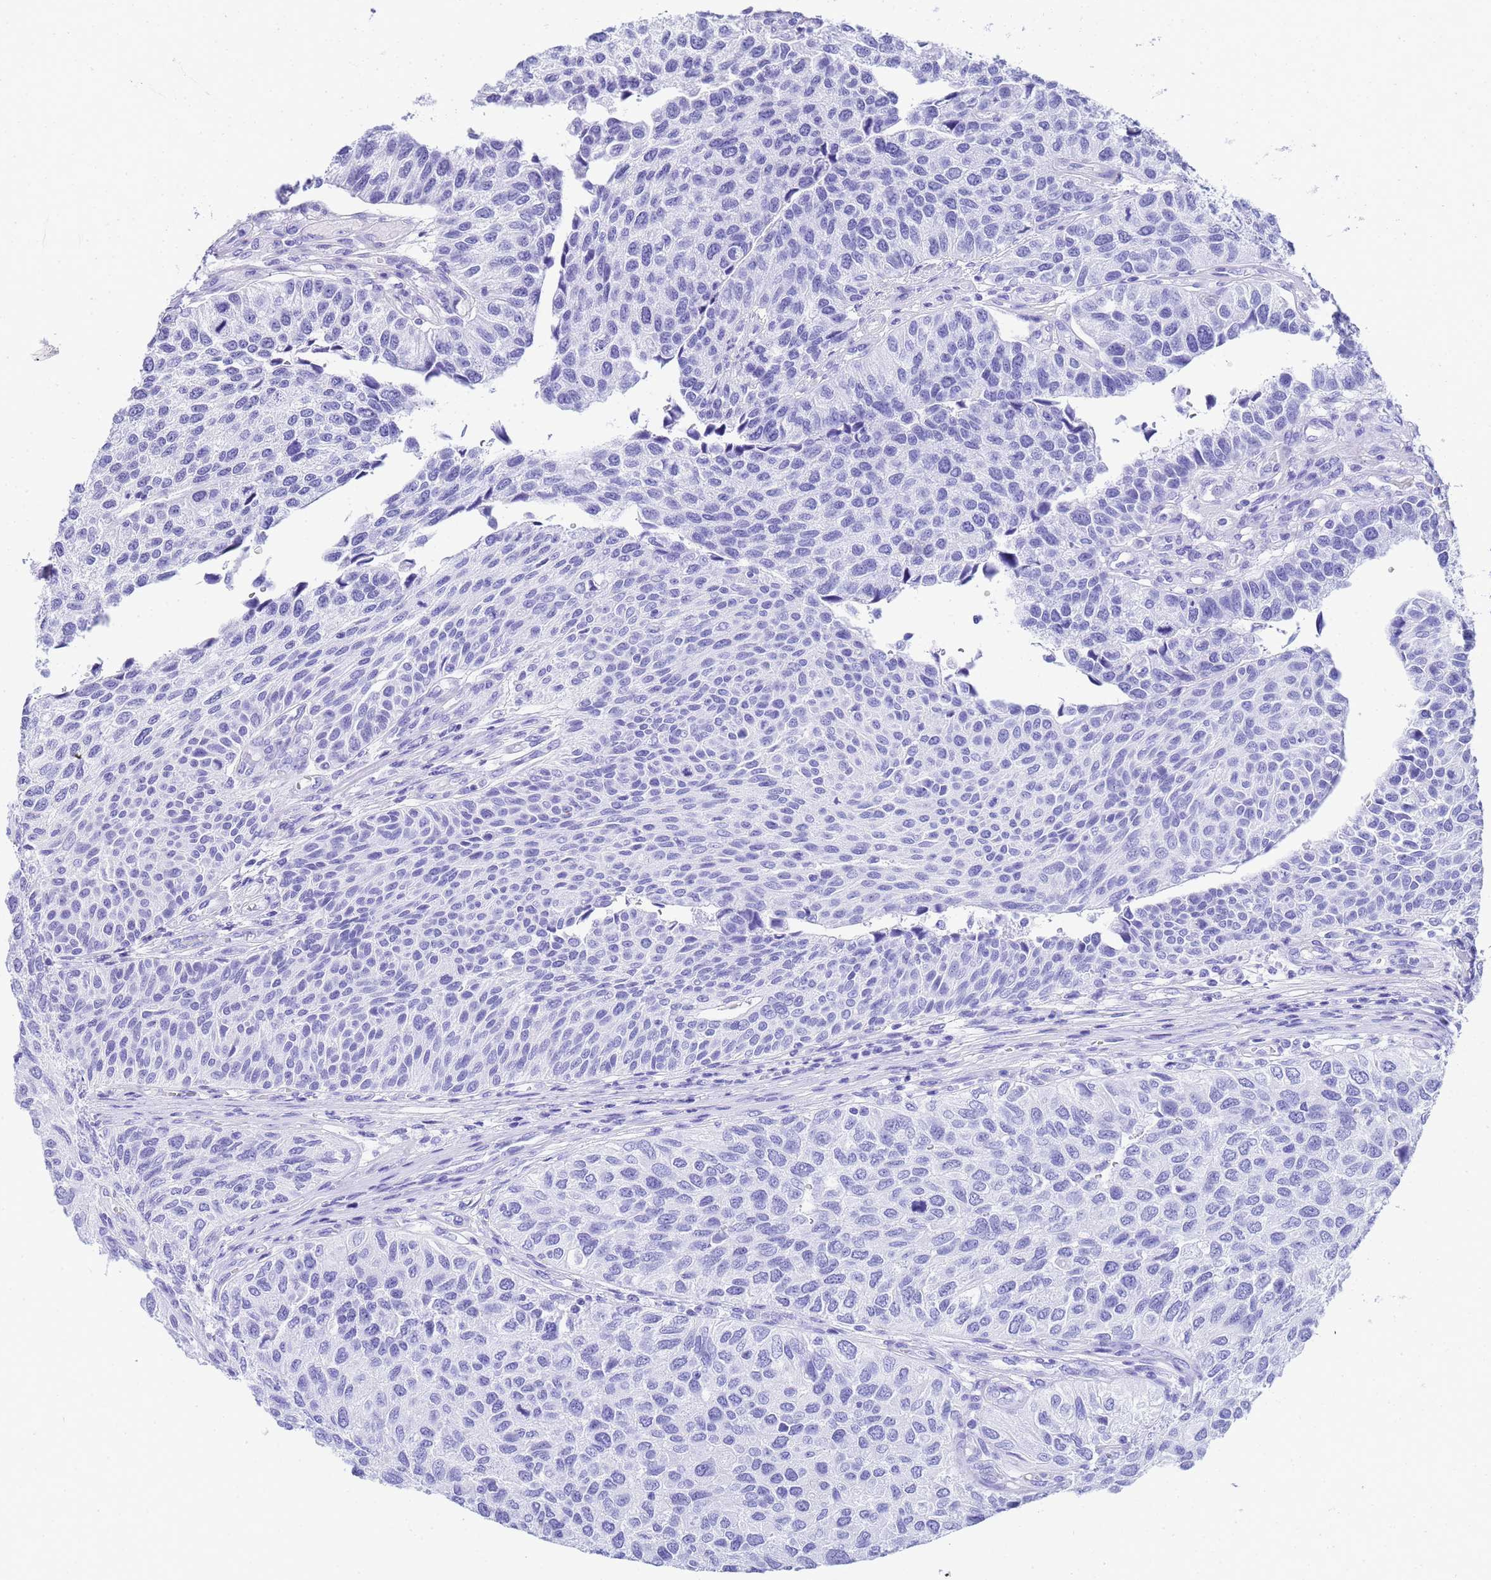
{"staining": {"intensity": "negative", "quantity": "none", "location": "none"}, "tissue": "urothelial cancer", "cell_type": "Tumor cells", "image_type": "cancer", "snomed": [{"axis": "morphology", "description": "Urothelial carcinoma, NOS"}, {"axis": "topography", "description": "Urinary bladder"}], "caption": "The histopathology image demonstrates no significant positivity in tumor cells of urothelial cancer.", "gene": "MYL7", "patient": {"sex": "male", "age": 55}}